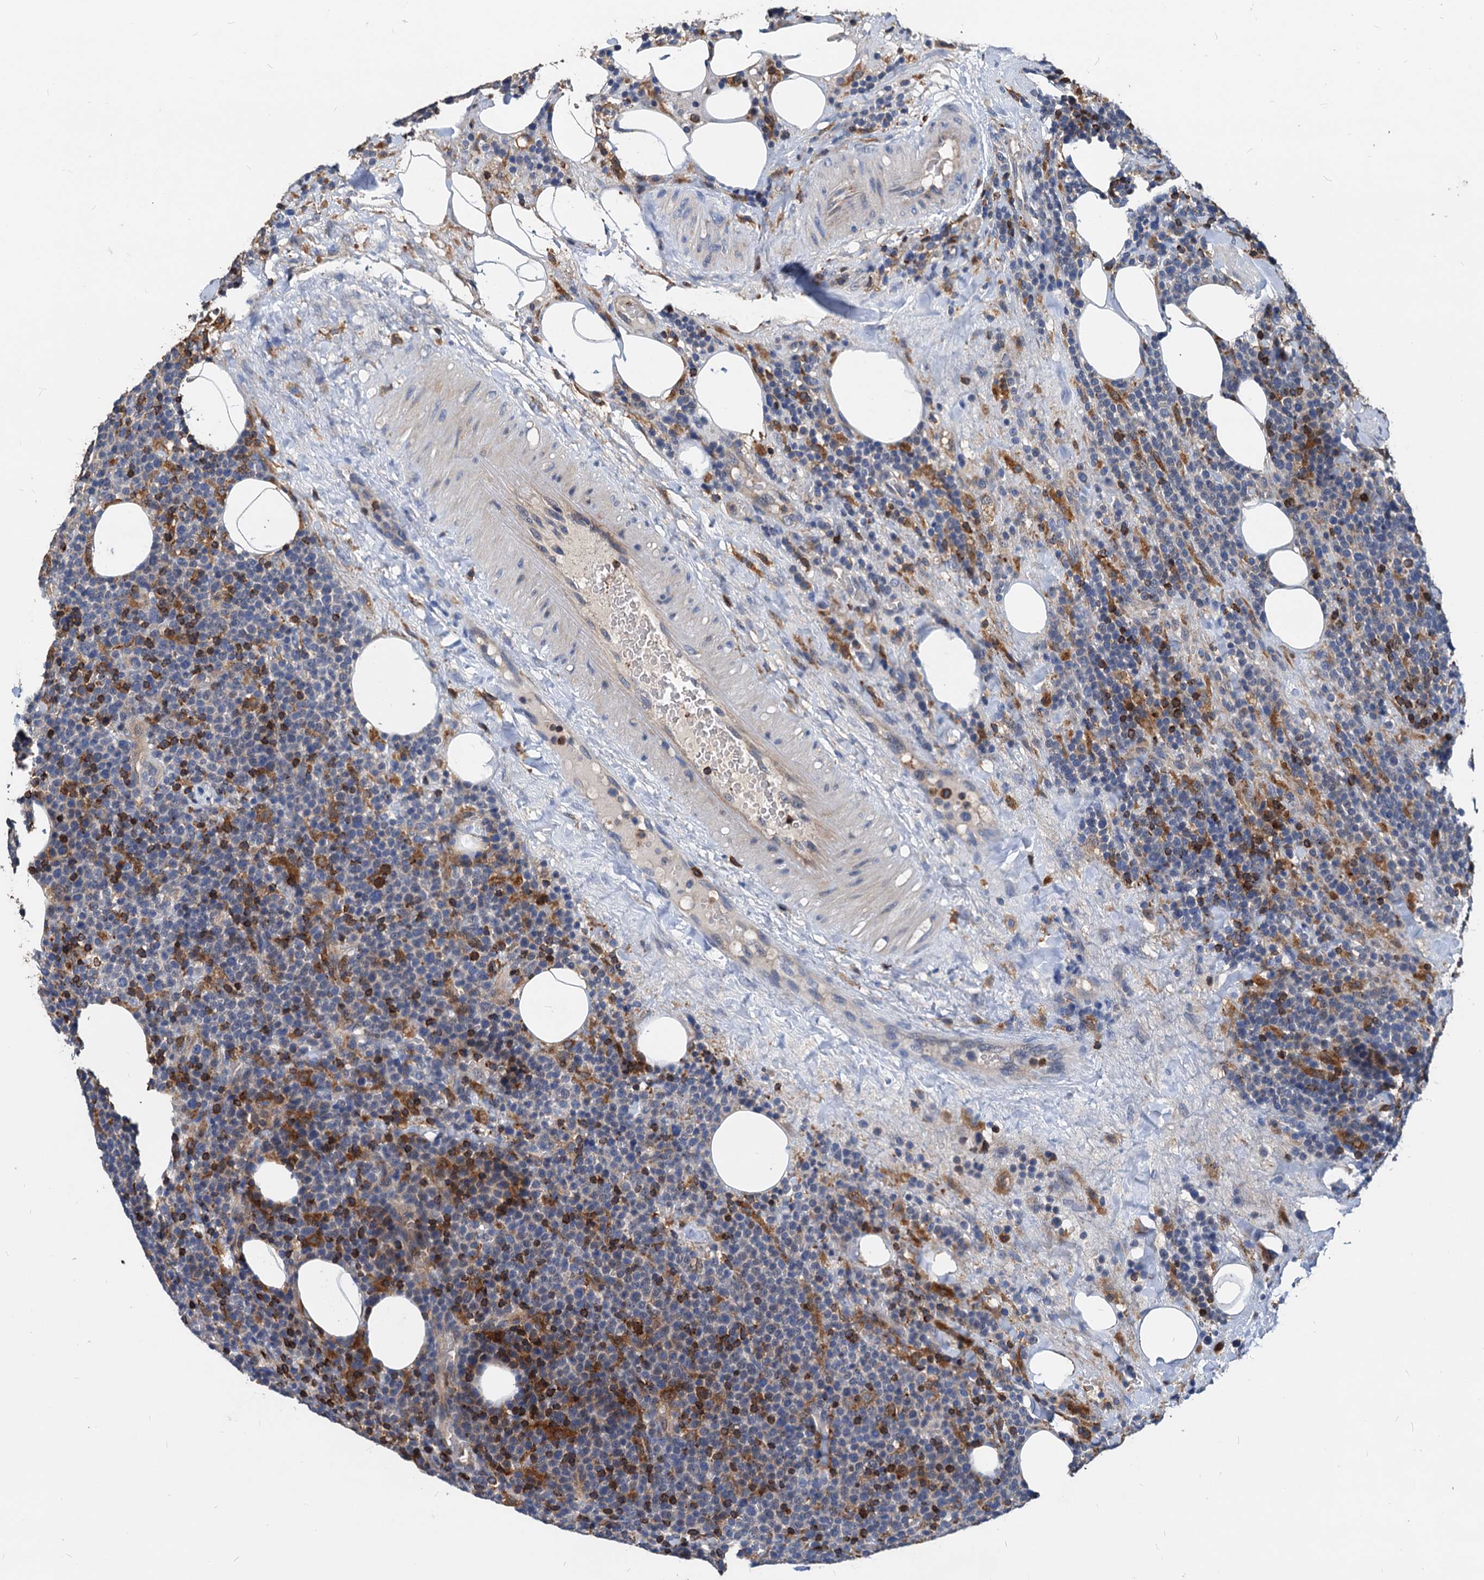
{"staining": {"intensity": "negative", "quantity": "none", "location": "none"}, "tissue": "lymphoma", "cell_type": "Tumor cells", "image_type": "cancer", "snomed": [{"axis": "morphology", "description": "Malignant lymphoma, non-Hodgkin's type, High grade"}, {"axis": "topography", "description": "Lymph node"}], "caption": "IHC image of neoplastic tissue: lymphoma stained with DAB (3,3'-diaminobenzidine) demonstrates no significant protein staining in tumor cells.", "gene": "LCP2", "patient": {"sex": "male", "age": 61}}